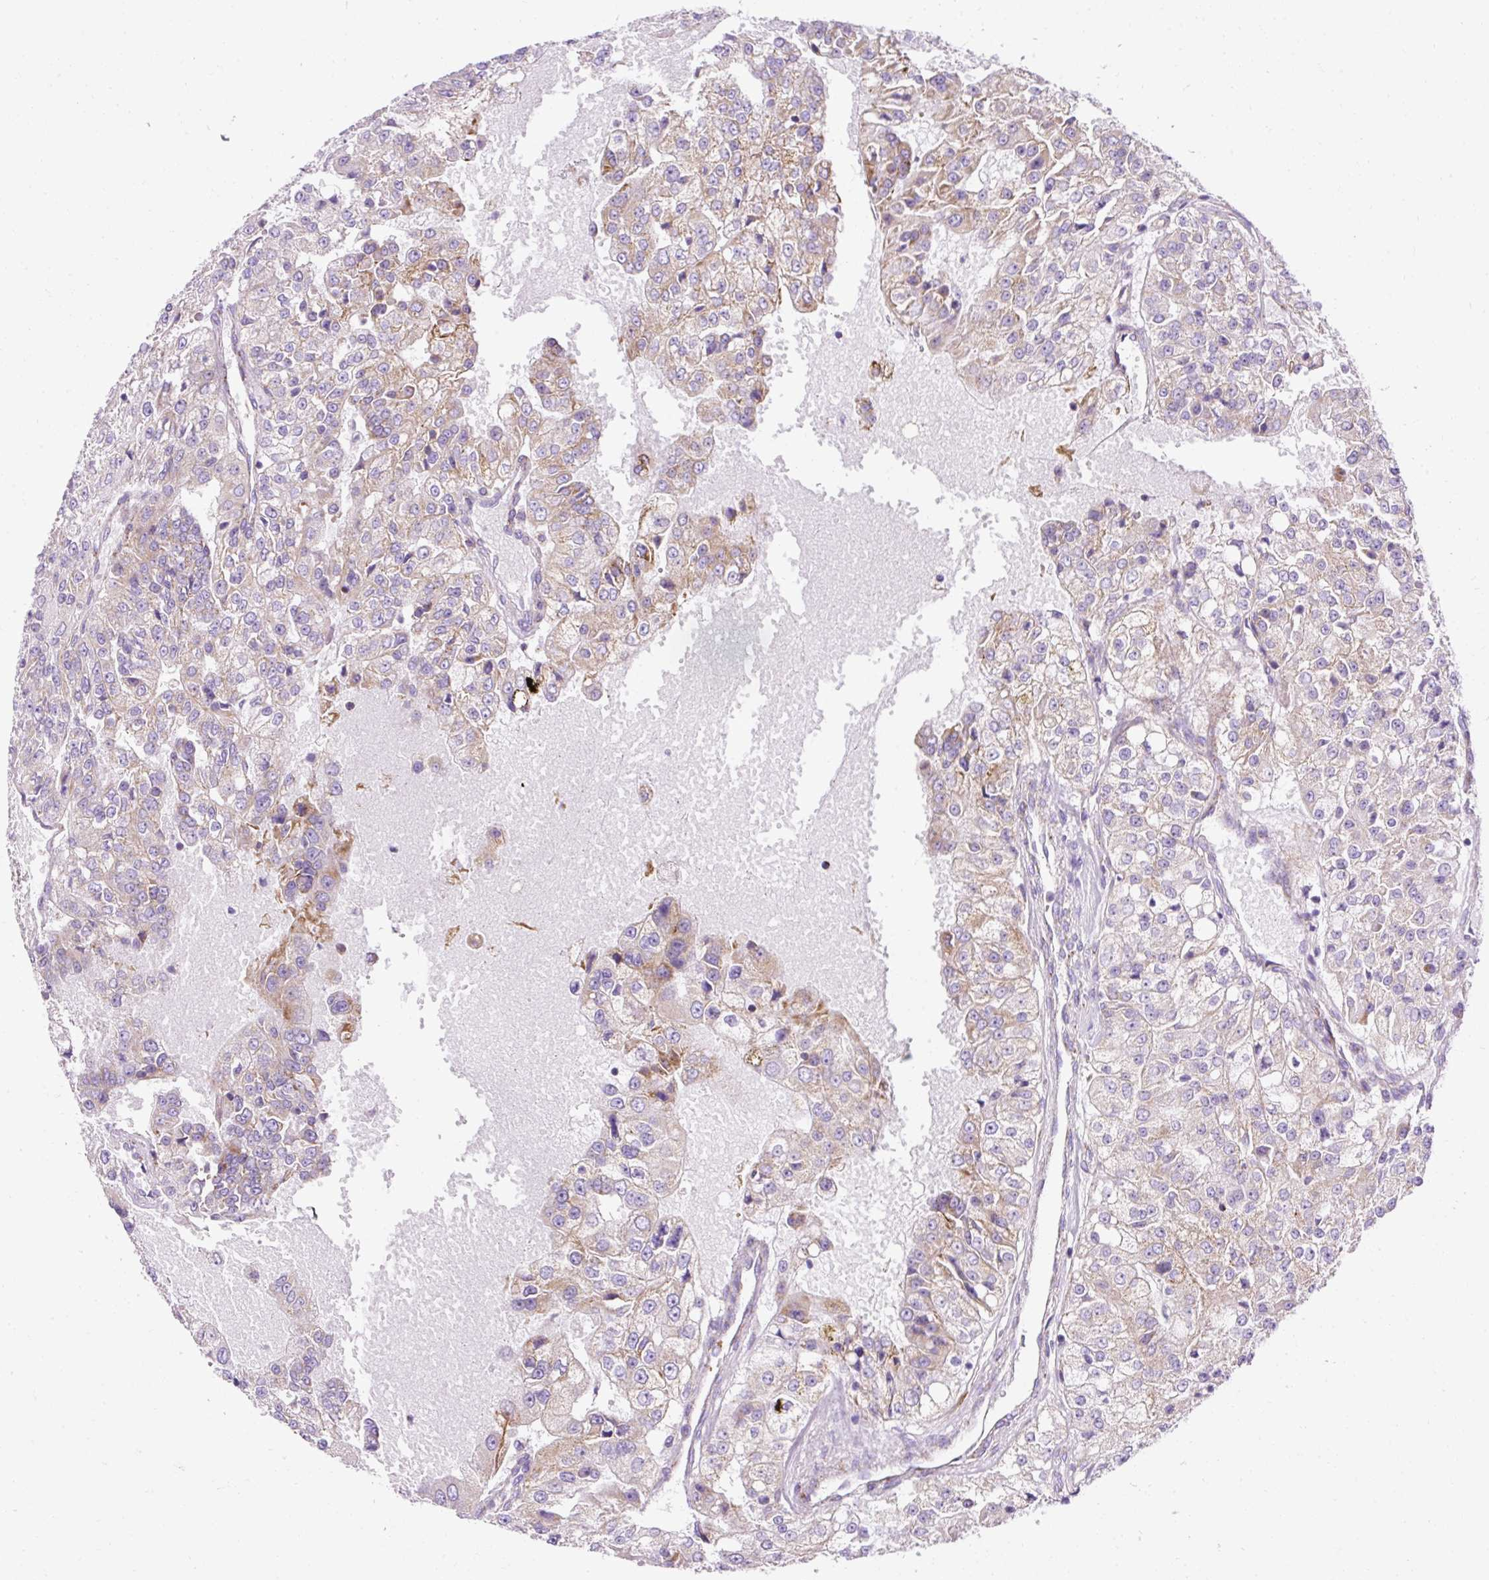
{"staining": {"intensity": "moderate", "quantity": "<25%", "location": "cytoplasmic/membranous"}, "tissue": "renal cancer", "cell_type": "Tumor cells", "image_type": "cancer", "snomed": [{"axis": "morphology", "description": "Adenocarcinoma, NOS"}, {"axis": "topography", "description": "Kidney"}], "caption": "Approximately <25% of tumor cells in renal cancer (adenocarcinoma) demonstrate moderate cytoplasmic/membranous protein staining as visualized by brown immunohistochemical staining.", "gene": "PLPP2", "patient": {"sex": "female", "age": 63}}